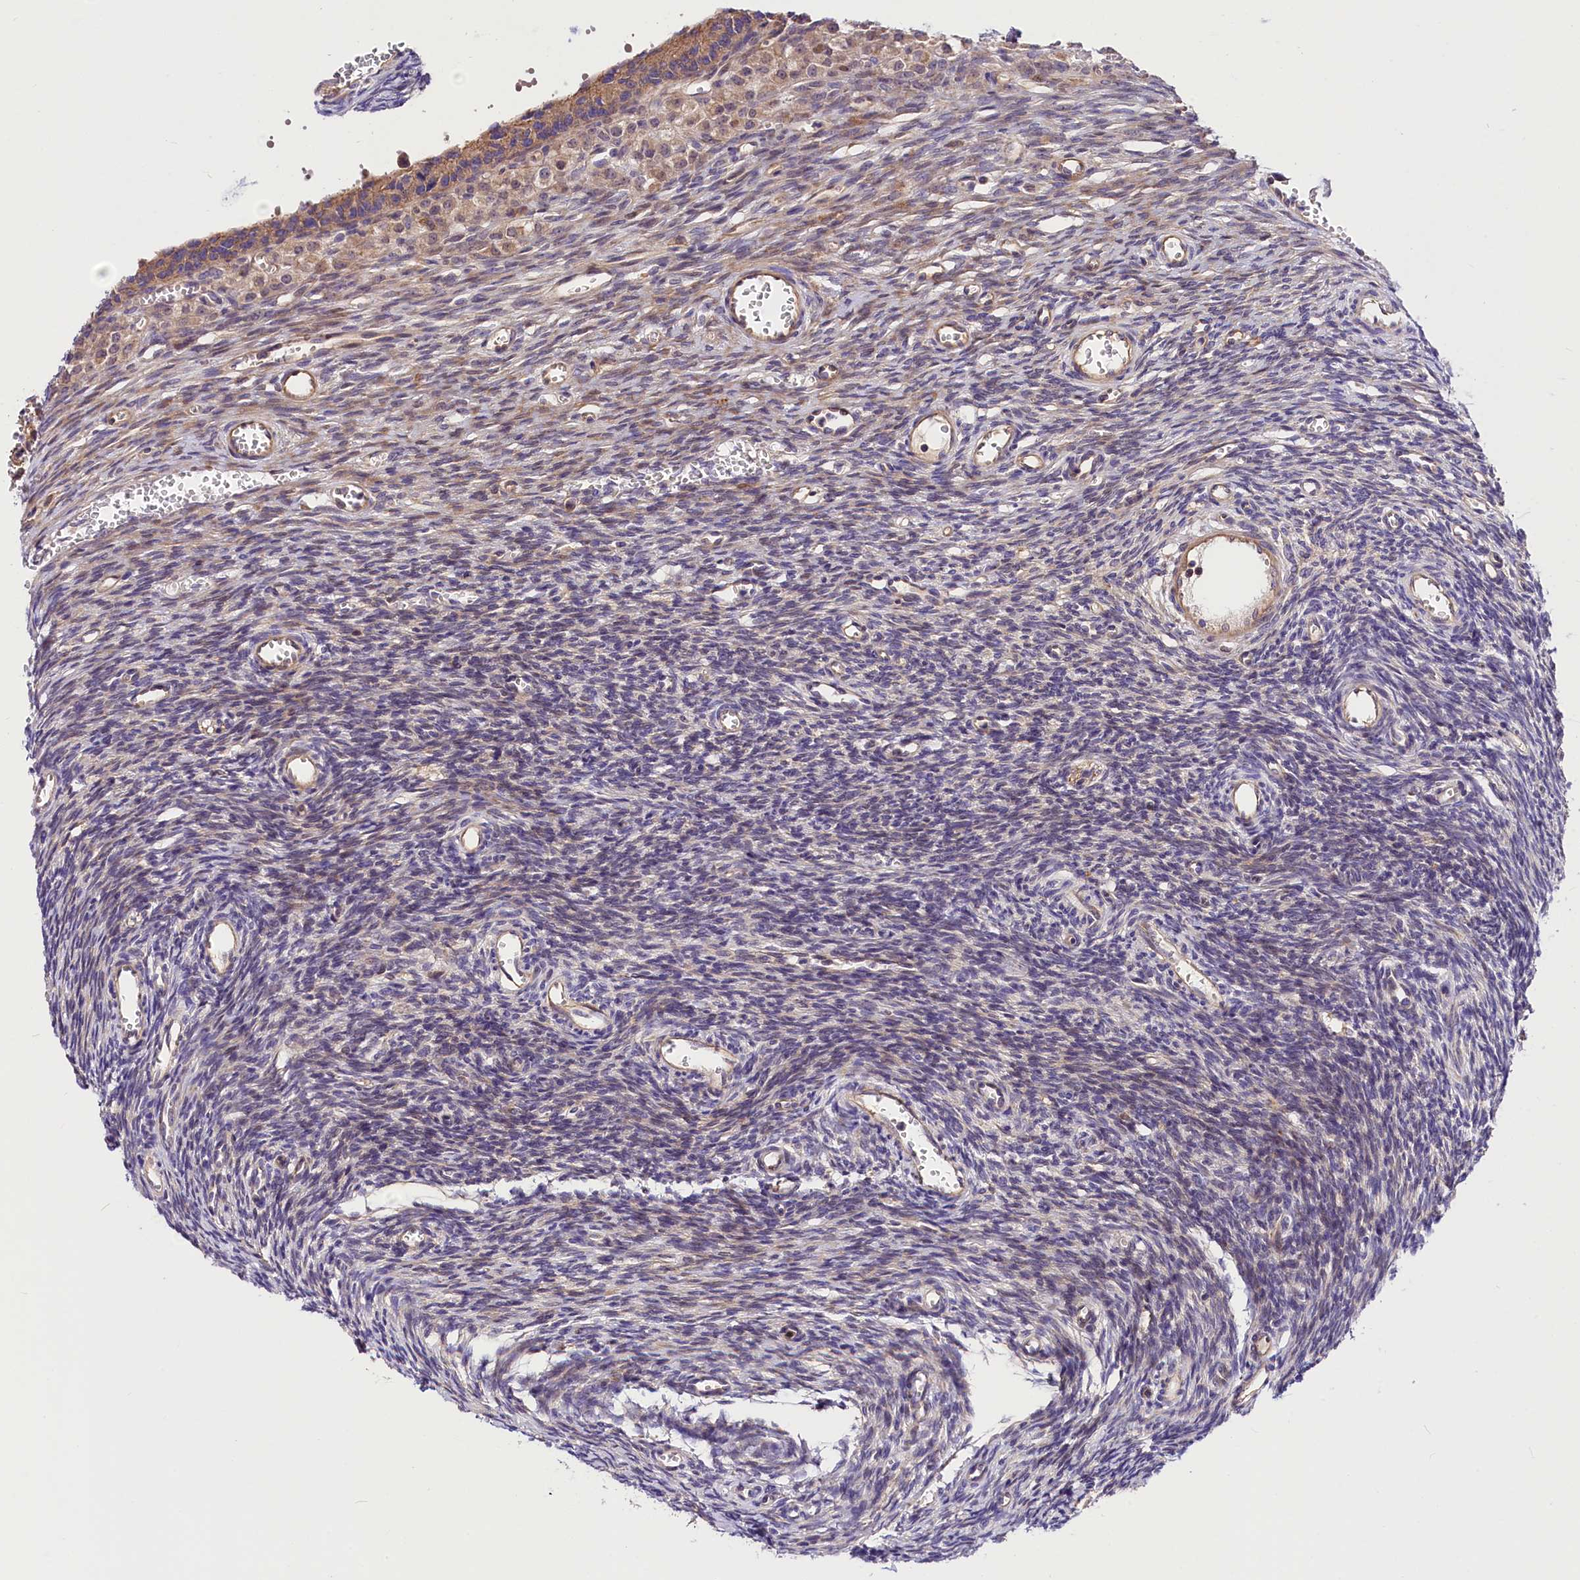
{"staining": {"intensity": "weak", "quantity": "<25%", "location": "cytoplasmic/membranous"}, "tissue": "ovary", "cell_type": "Ovarian stroma cells", "image_type": "normal", "snomed": [{"axis": "morphology", "description": "Normal tissue, NOS"}, {"axis": "topography", "description": "Ovary"}], "caption": "This is an immunohistochemistry photomicrograph of unremarkable human ovary. There is no positivity in ovarian stroma cells.", "gene": "ARMC6", "patient": {"sex": "female", "age": 39}}